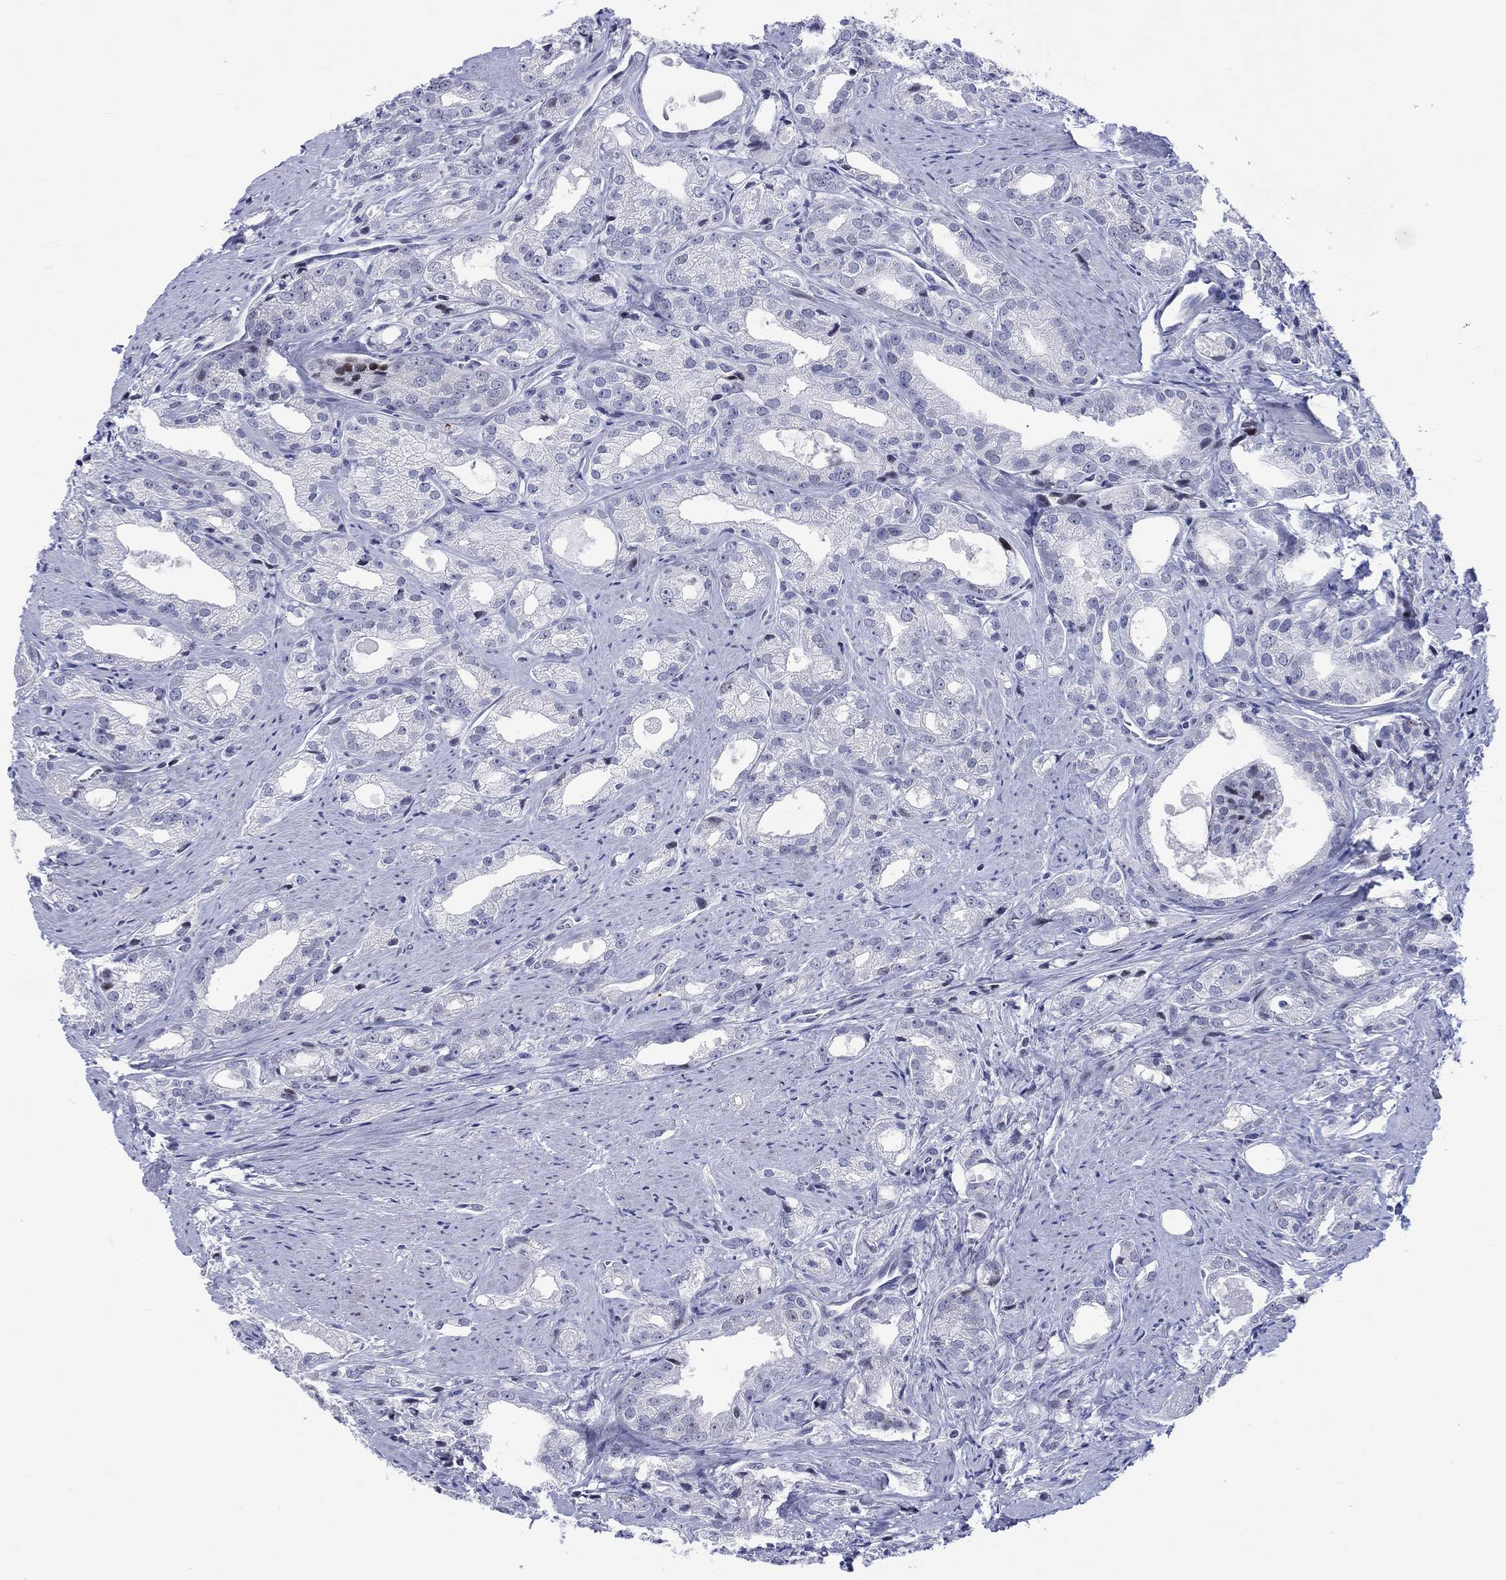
{"staining": {"intensity": "negative", "quantity": "none", "location": "none"}, "tissue": "prostate cancer", "cell_type": "Tumor cells", "image_type": "cancer", "snomed": [{"axis": "morphology", "description": "Adenocarcinoma, NOS"}, {"axis": "morphology", "description": "Adenocarcinoma, High grade"}, {"axis": "topography", "description": "Prostate"}], "caption": "There is no significant expression in tumor cells of prostate adenocarcinoma (high-grade).", "gene": "CDCA2", "patient": {"sex": "male", "age": 70}}